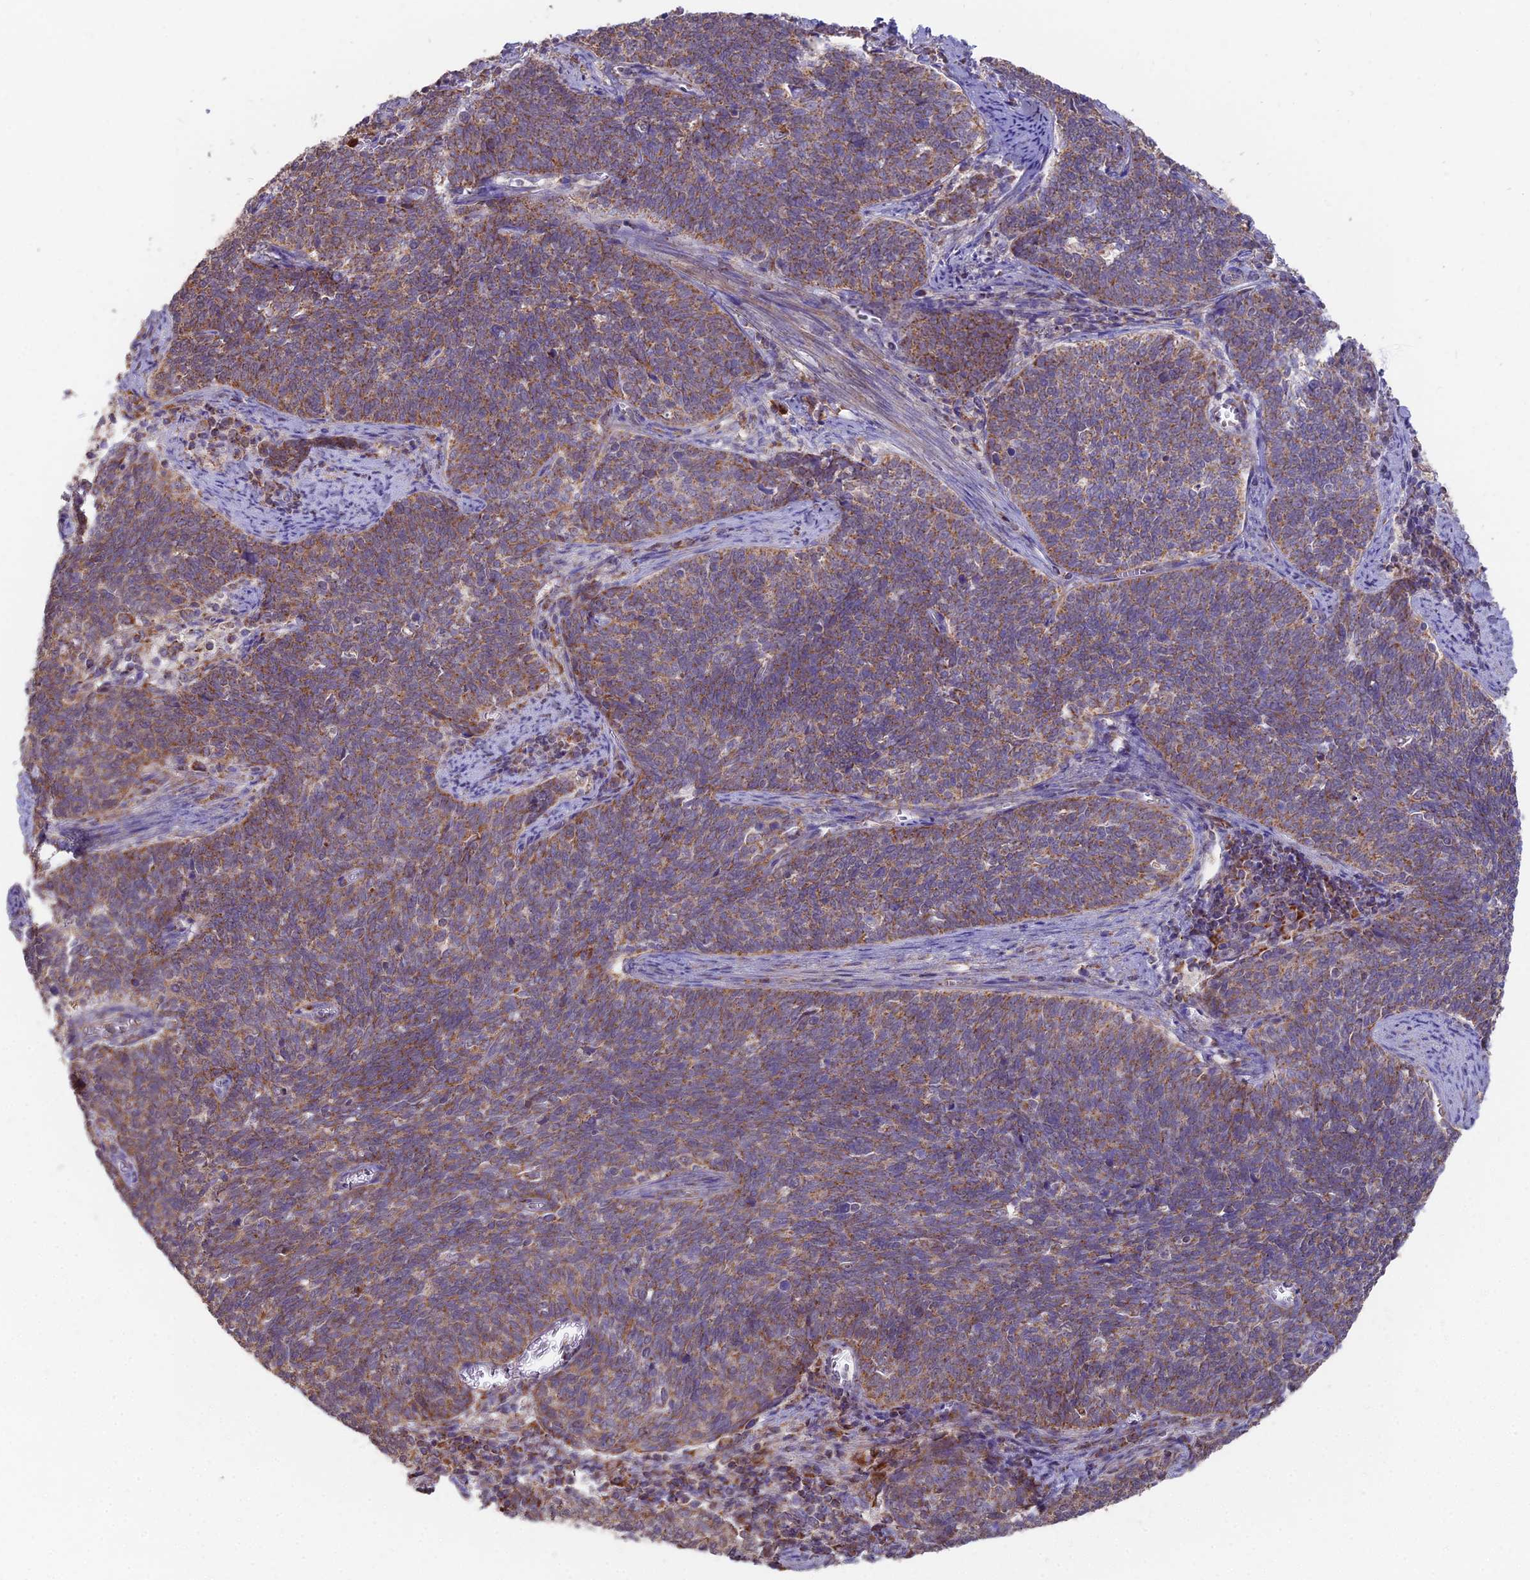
{"staining": {"intensity": "moderate", "quantity": ">75%", "location": "cytoplasmic/membranous"}, "tissue": "cervical cancer", "cell_type": "Tumor cells", "image_type": "cancer", "snomed": [{"axis": "morphology", "description": "Squamous cell carcinoma, NOS"}, {"axis": "topography", "description": "Cervix"}], "caption": "Cervical cancer (squamous cell carcinoma) stained for a protein shows moderate cytoplasmic/membranous positivity in tumor cells. The staining was performed using DAB, with brown indicating positive protein expression. Nuclei are stained blue with hematoxylin.", "gene": "IFT22", "patient": {"sex": "female", "age": 39}}